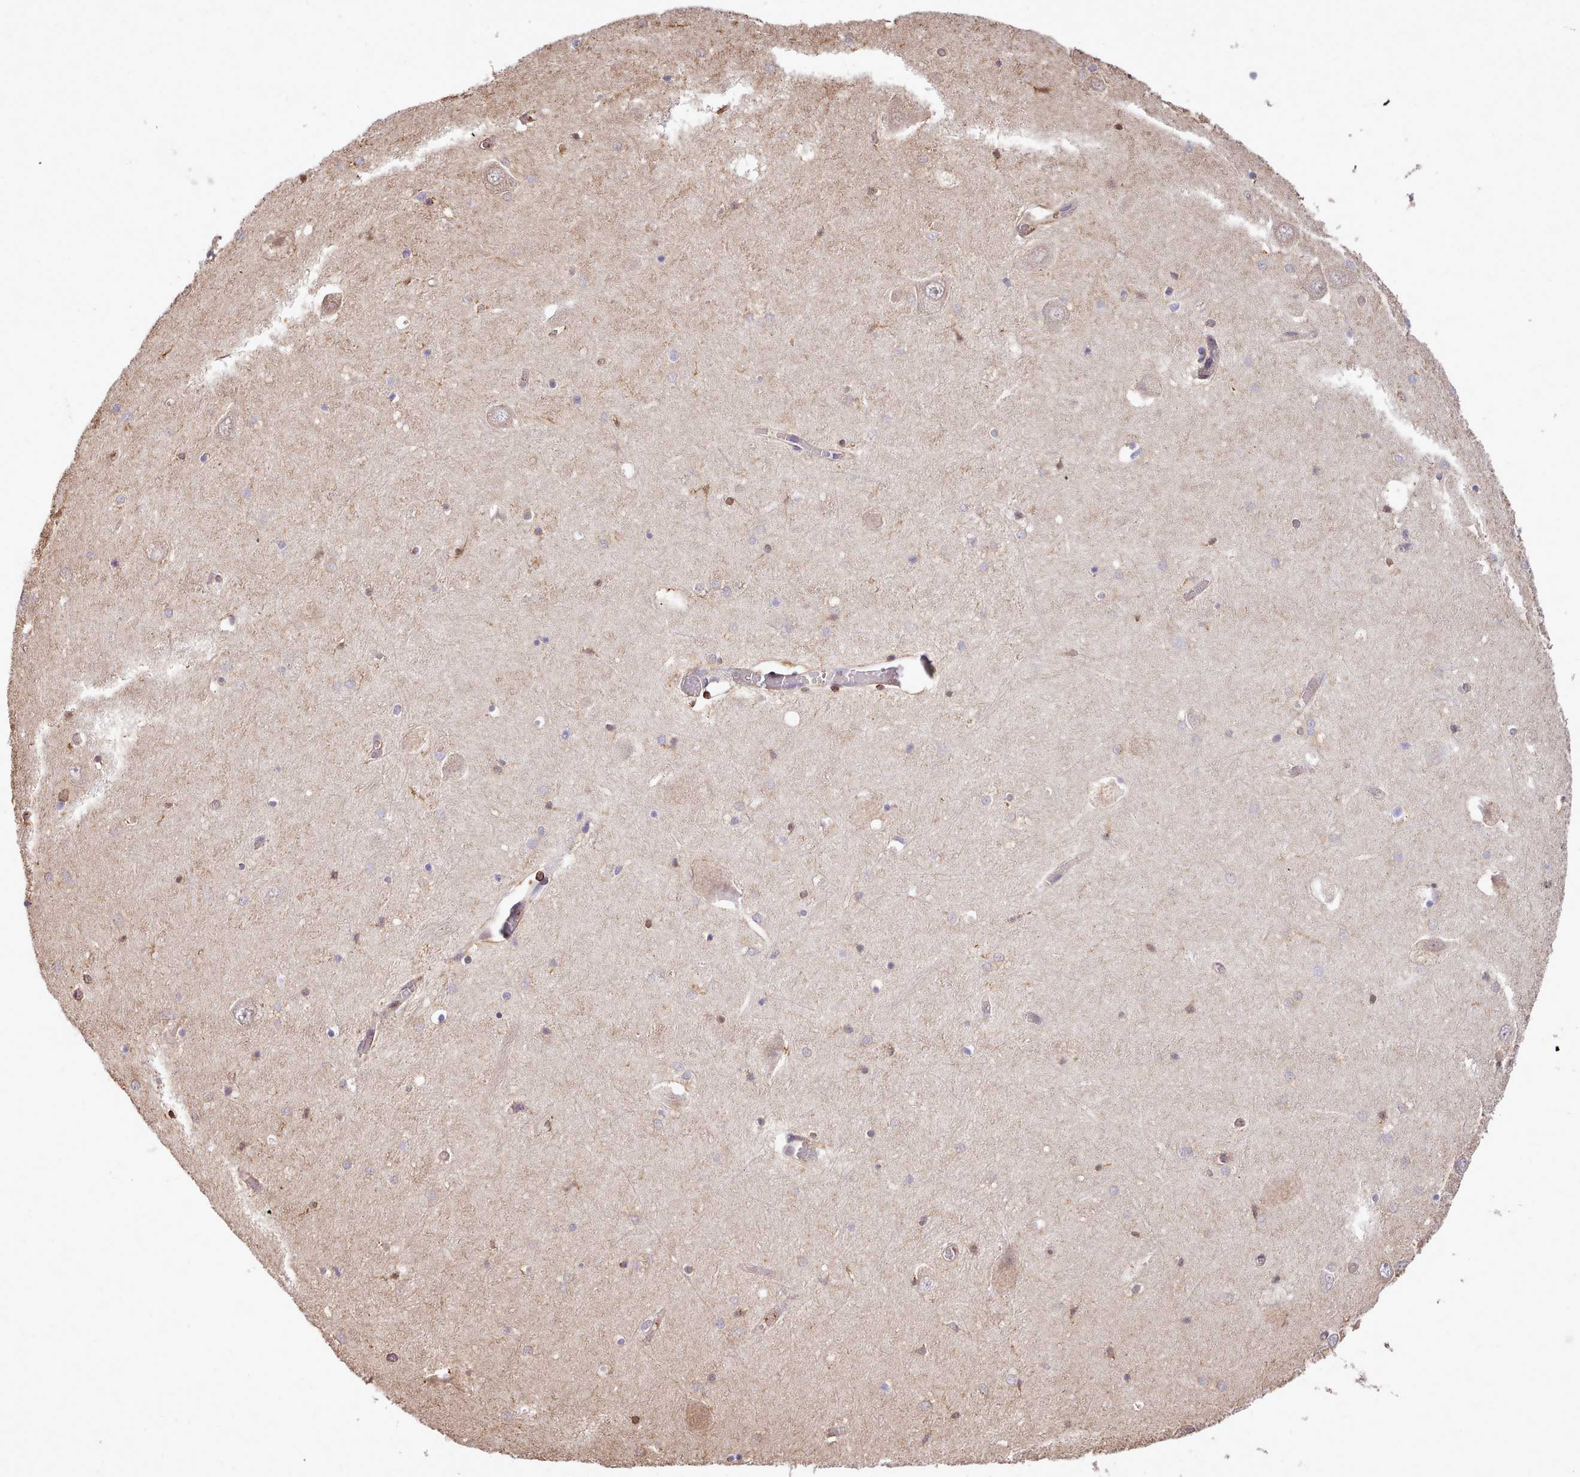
{"staining": {"intensity": "moderate", "quantity": "<25%", "location": "cytoplasmic/membranous"}, "tissue": "hippocampus", "cell_type": "Glial cells", "image_type": "normal", "snomed": [{"axis": "morphology", "description": "Normal tissue, NOS"}, {"axis": "topography", "description": "Hippocampus"}], "caption": "Human hippocampus stained for a protein (brown) displays moderate cytoplasmic/membranous positive staining in about <25% of glial cells.", "gene": "CAPZA1", "patient": {"sex": "male", "age": 70}}